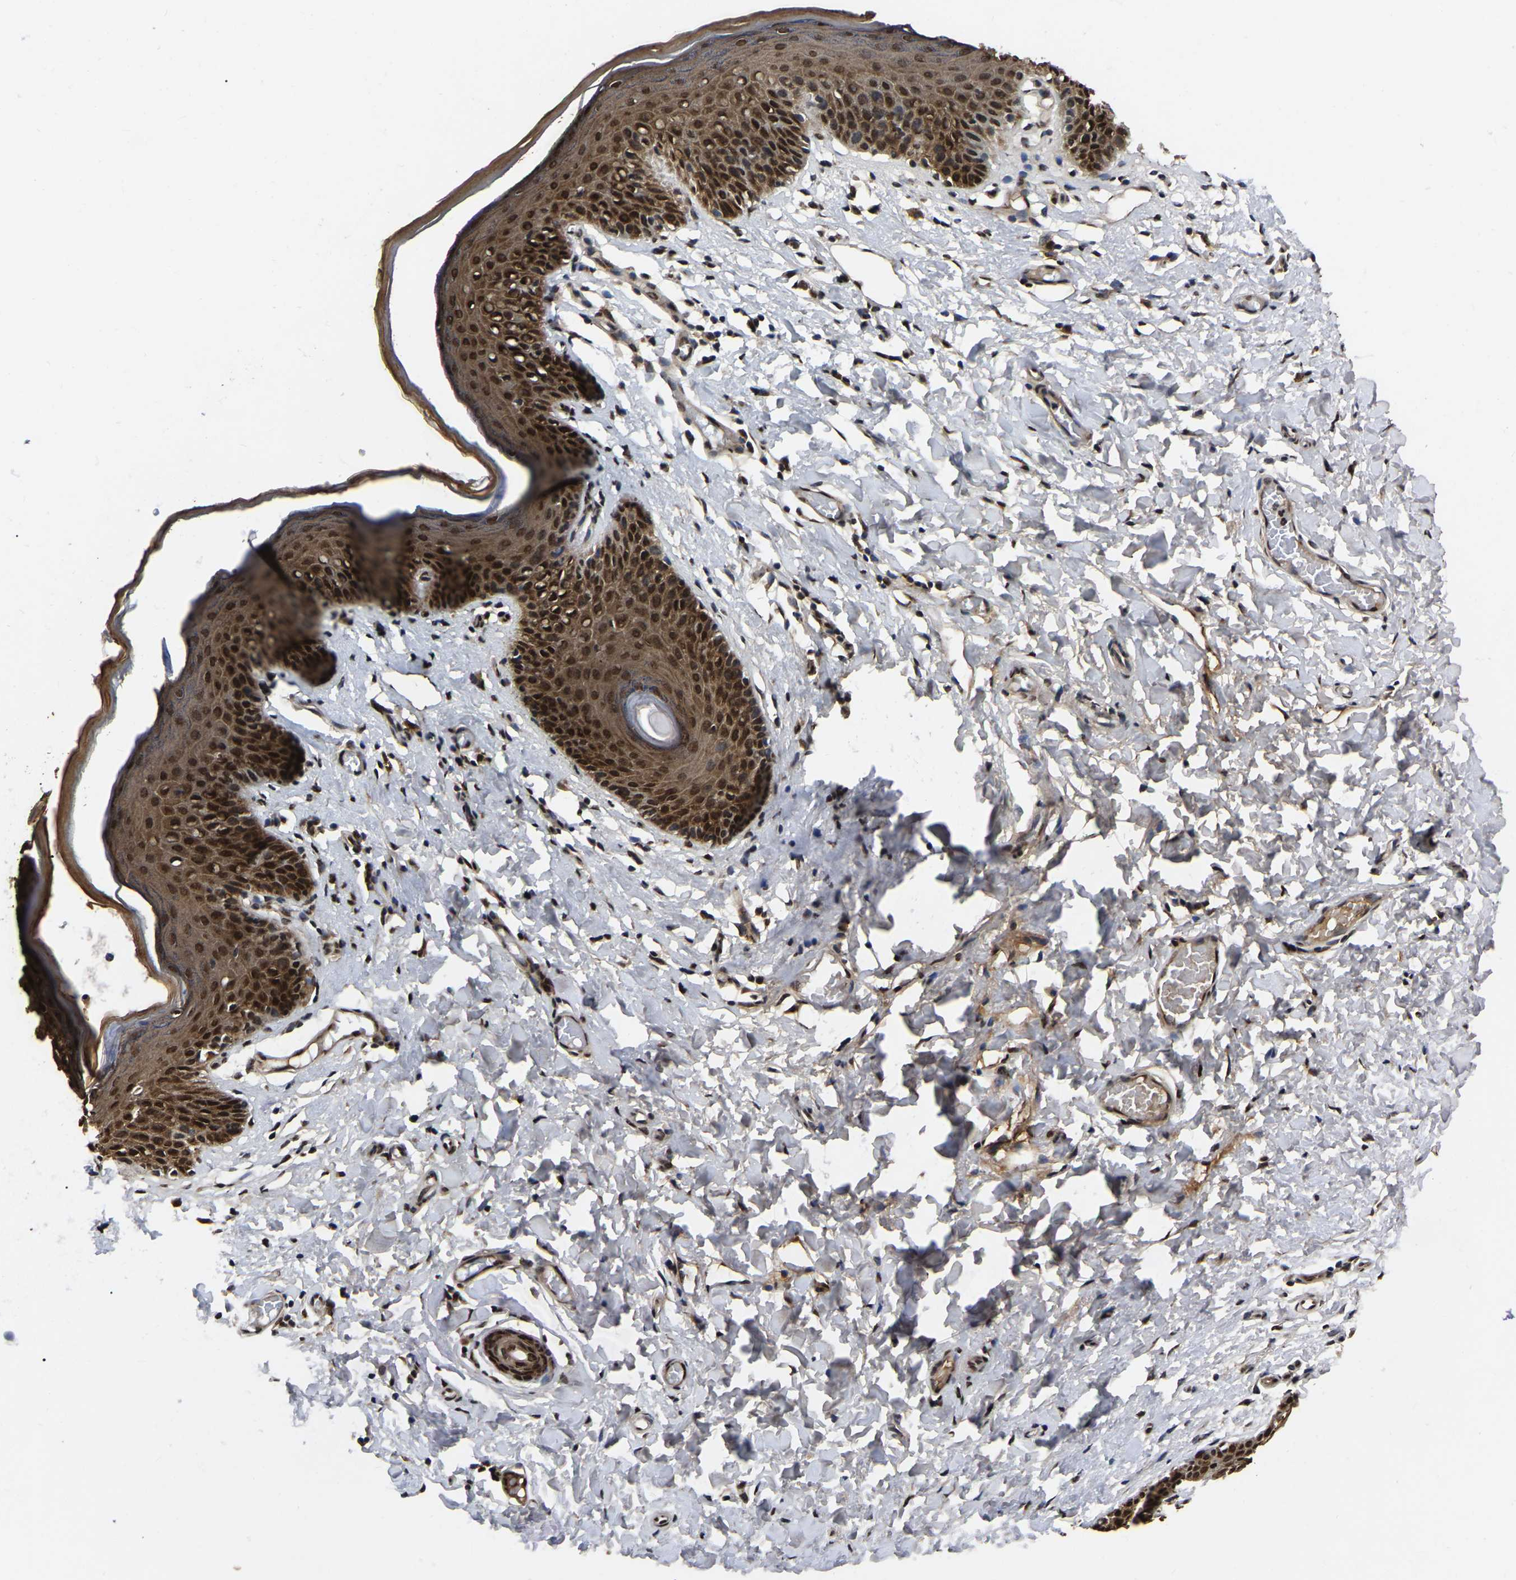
{"staining": {"intensity": "strong", "quantity": ">75%", "location": "cytoplasmic/membranous,nuclear"}, "tissue": "skin", "cell_type": "Epidermal cells", "image_type": "normal", "snomed": [{"axis": "morphology", "description": "Normal tissue, NOS"}, {"axis": "topography", "description": "Vulva"}], "caption": "Immunohistochemistry photomicrograph of benign skin: skin stained using IHC shows high levels of strong protein expression localized specifically in the cytoplasmic/membranous,nuclear of epidermal cells, appearing as a cytoplasmic/membranous,nuclear brown color.", "gene": "TRIM35", "patient": {"sex": "female", "age": 66}}